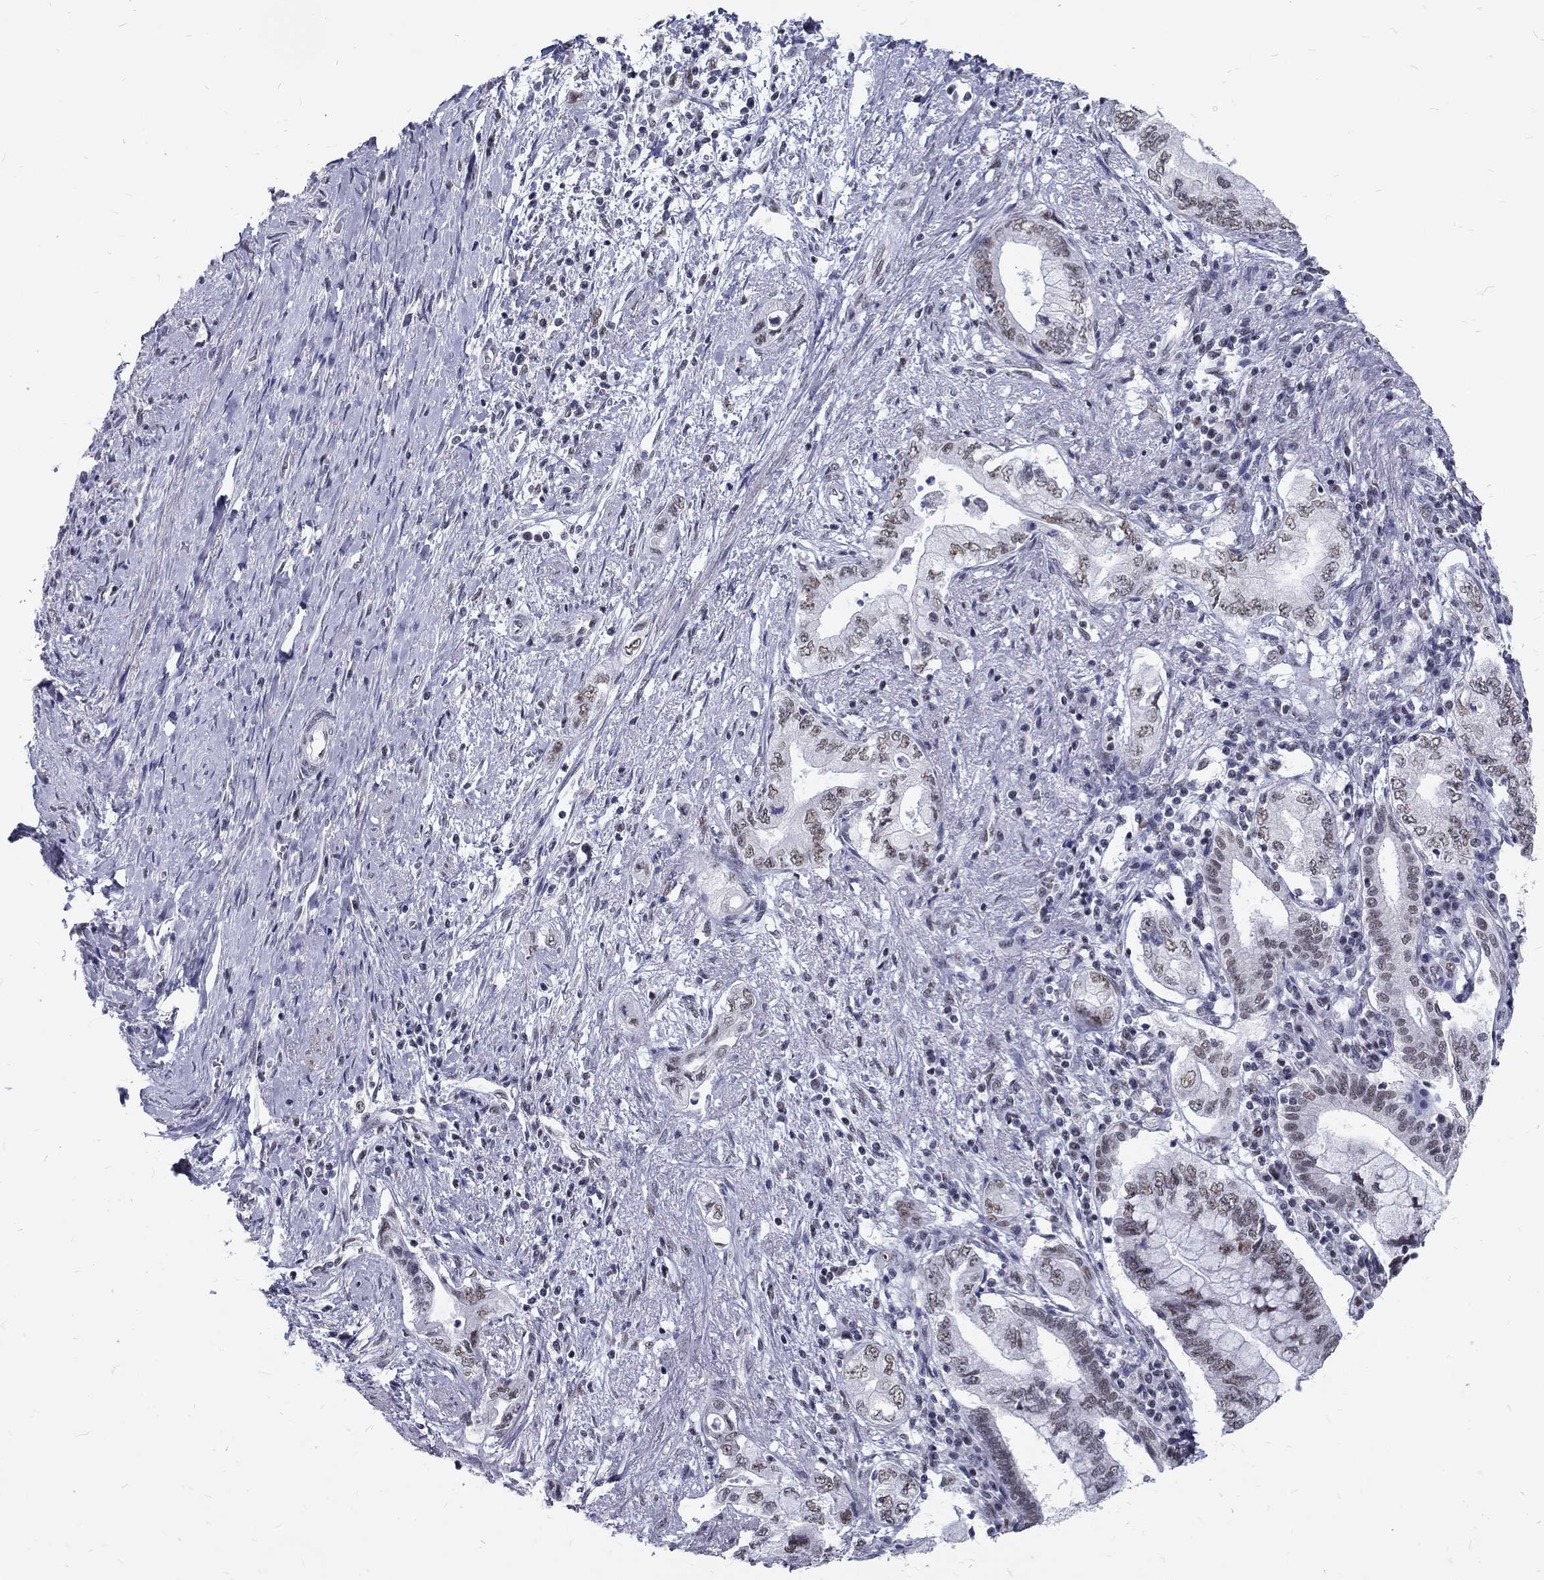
{"staining": {"intensity": "weak", "quantity": "25%-75%", "location": "nuclear"}, "tissue": "pancreatic cancer", "cell_type": "Tumor cells", "image_type": "cancer", "snomed": [{"axis": "morphology", "description": "Adenocarcinoma, NOS"}, {"axis": "topography", "description": "Pancreas"}], "caption": "High-power microscopy captured an immunohistochemistry photomicrograph of pancreatic adenocarcinoma, revealing weak nuclear positivity in approximately 25%-75% of tumor cells.", "gene": "SNORC", "patient": {"sex": "female", "age": 73}}